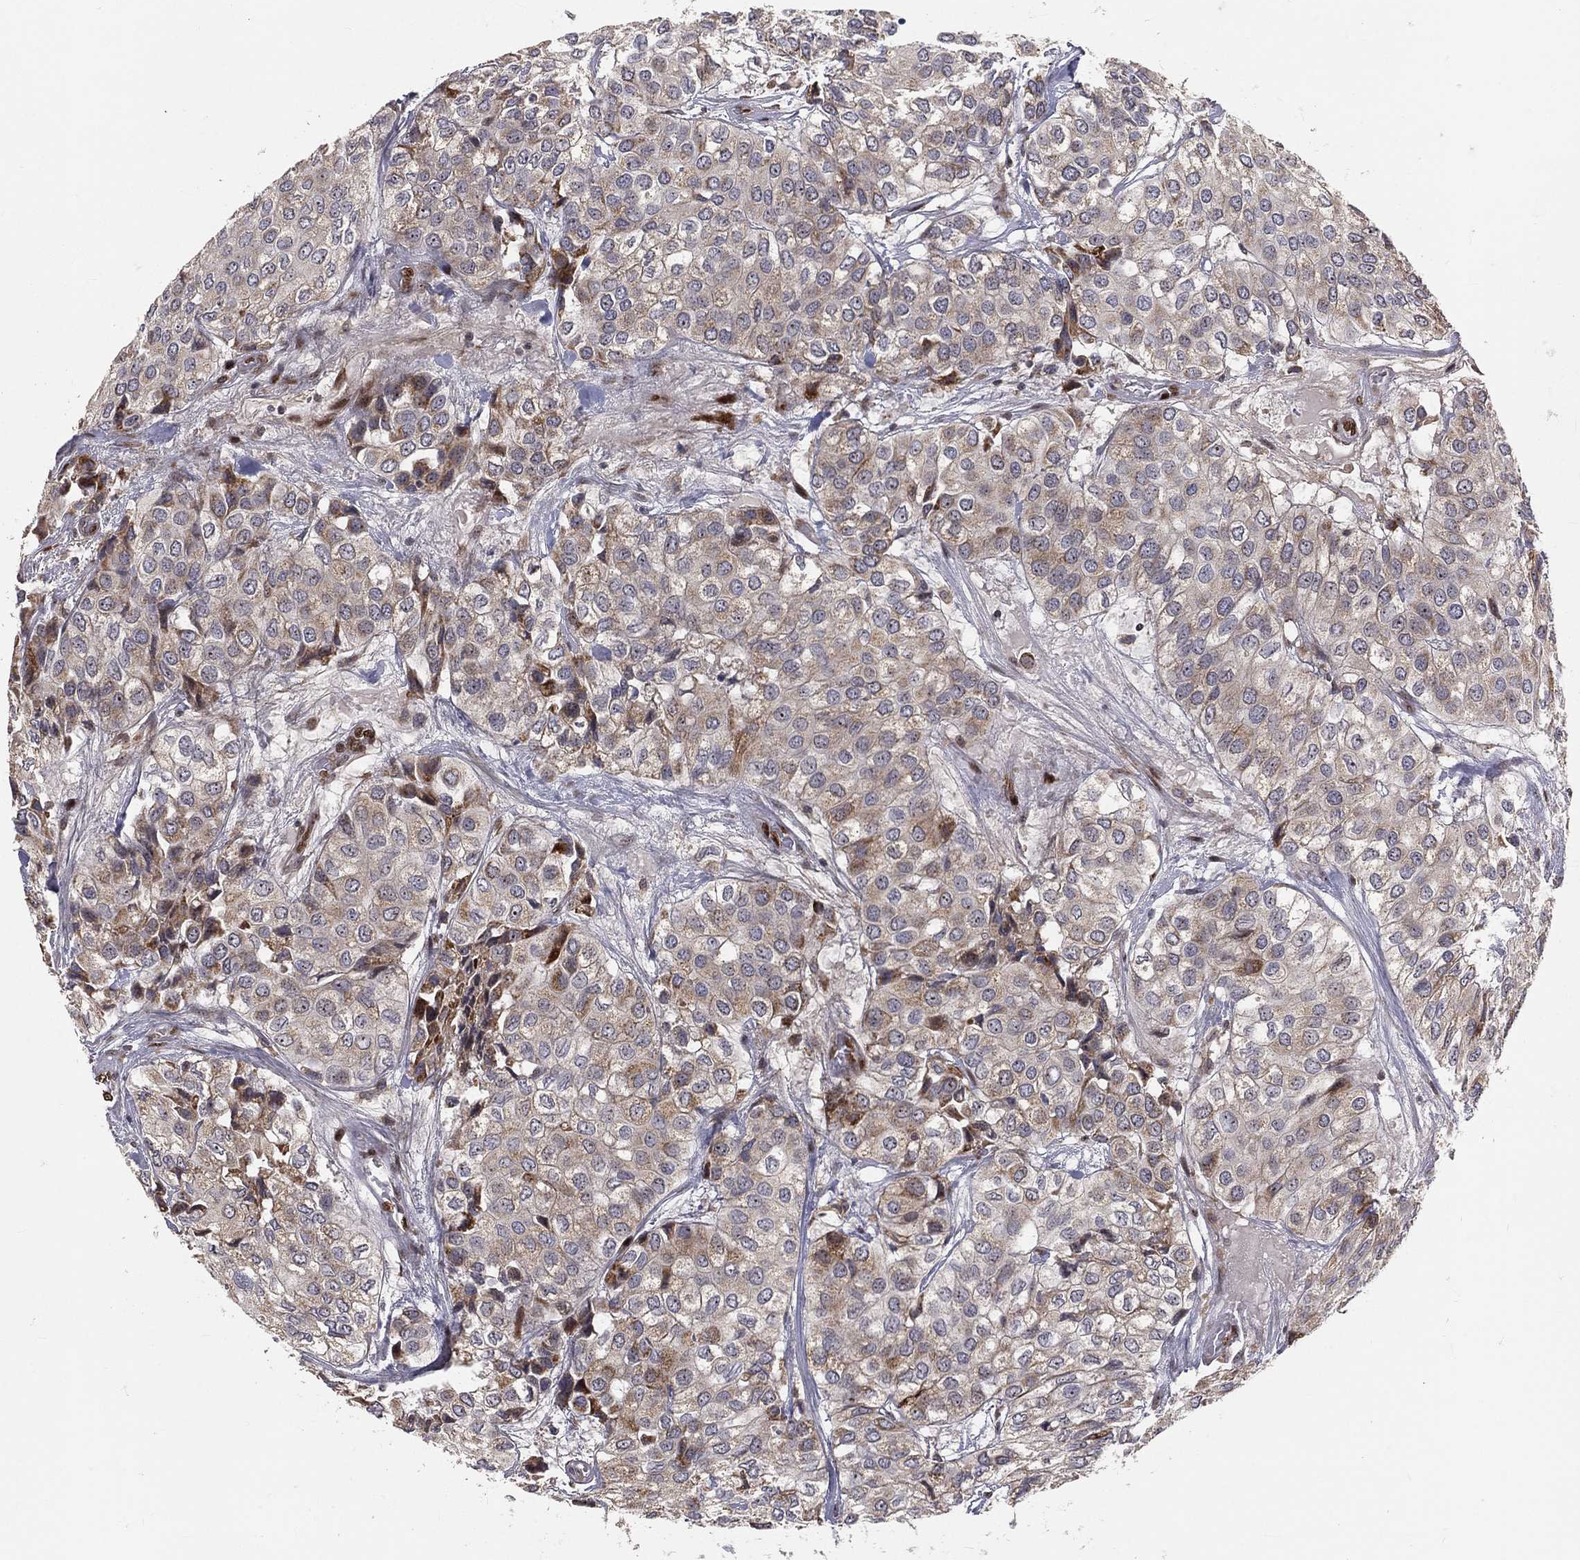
{"staining": {"intensity": "moderate", "quantity": "<25%", "location": "cytoplasmic/membranous"}, "tissue": "urothelial cancer", "cell_type": "Tumor cells", "image_type": "cancer", "snomed": [{"axis": "morphology", "description": "Urothelial carcinoma, High grade"}, {"axis": "topography", "description": "Urinary bladder"}], "caption": "Human high-grade urothelial carcinoma stained with a brown dye reveals moderate cytoplasmic/membranous positive positivity in about <25% of tumor cells.", "gene": "ZEB1", "patient": {"sex": "male", "age": 73}}